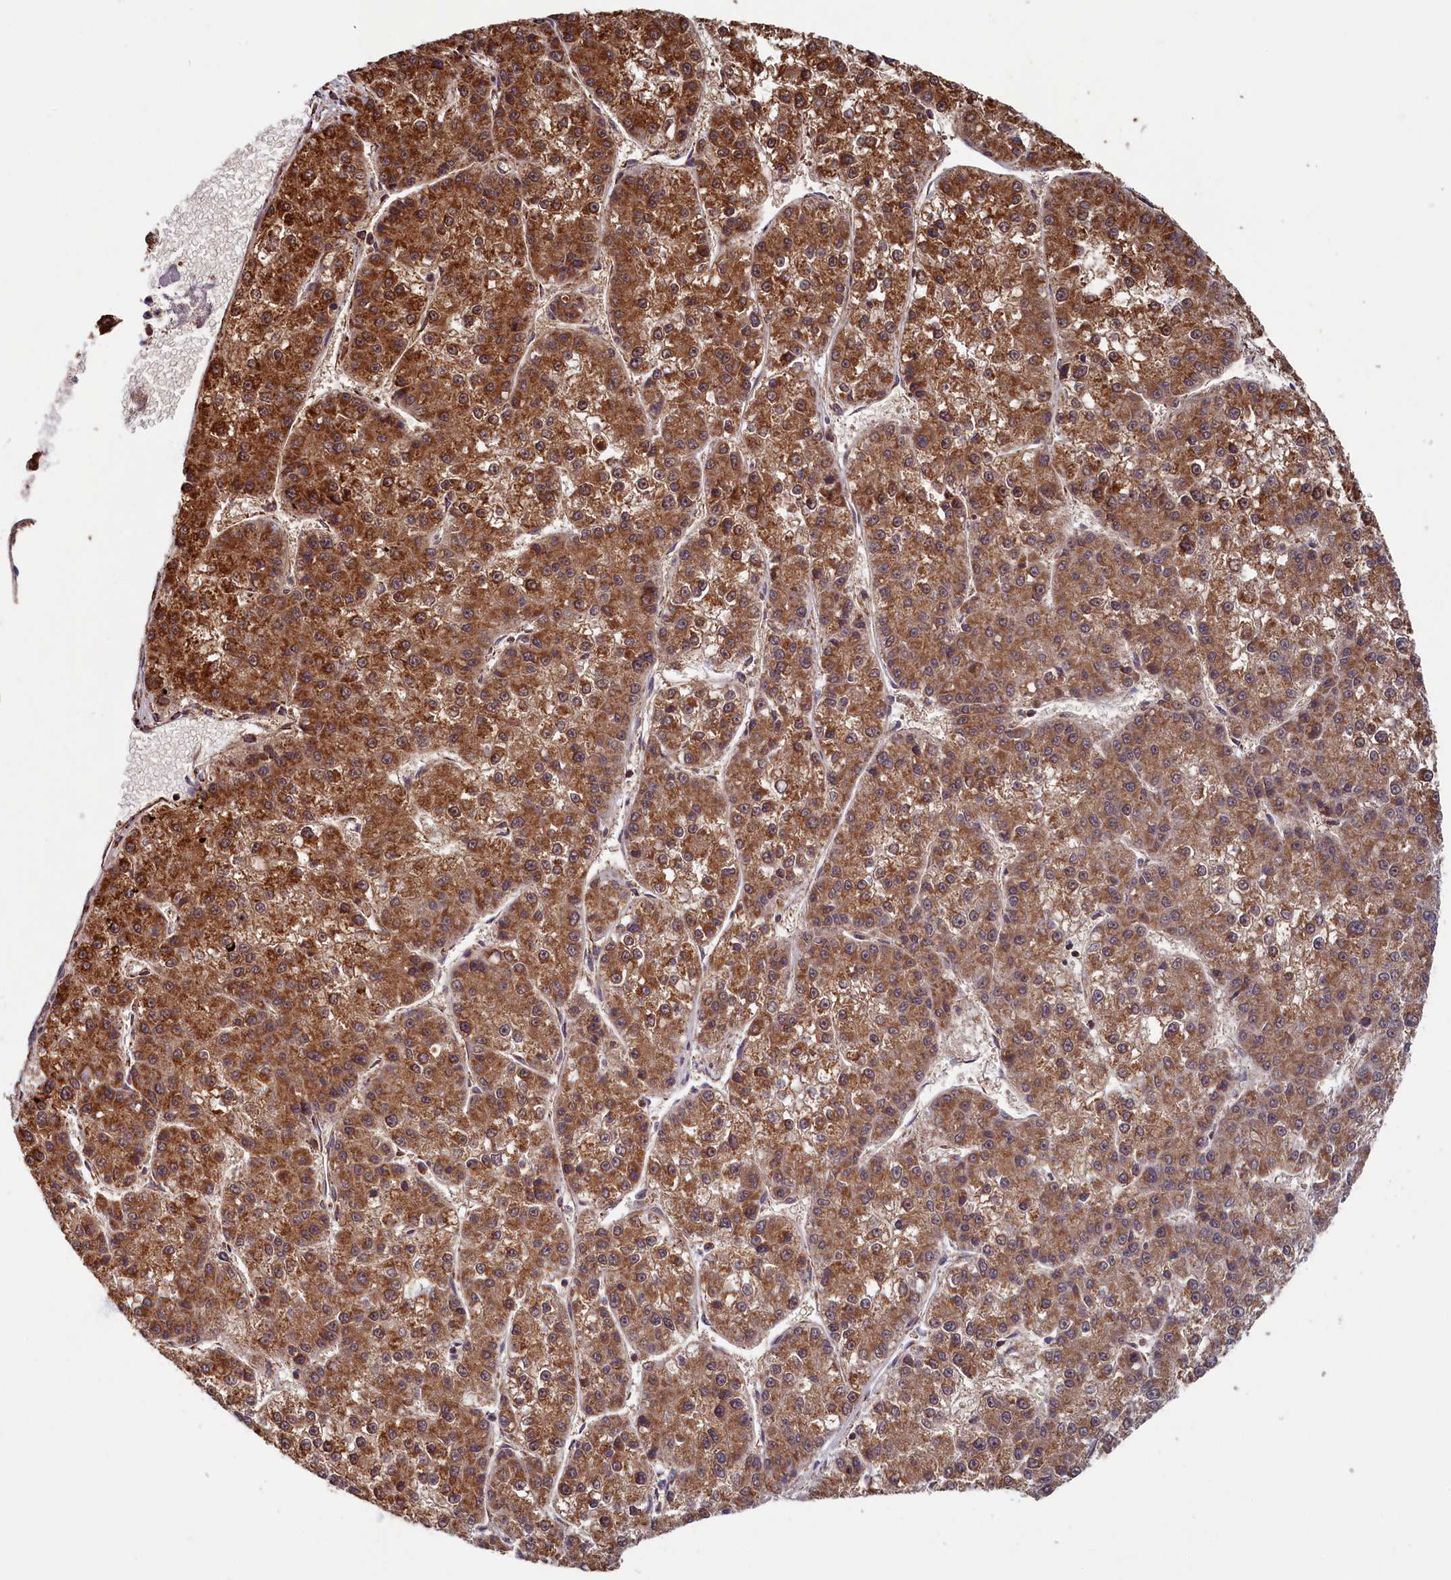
{"staining": {"intensity": "strong", "quantity": ">75%", "location": "cytoplasmic/membranous"}, "tissue": "liver cancer", "cell_type": "Tumor cells", "image_type": "cancer", "snomed": [{"axis": "morphology", "description": "Carcinoma, Hepatocellular, NOS"}, {"axis": "topography", "description": "Liver"}], "caption": "An IHC photomicrograph of tumor tissue is shown. Protein staining in brown labels strong cytoplasmic/membranous positivity in hepatocellular carcinoma (liver) within tumor cells.", "gene": "SPR", "patient": {"sex": "female", "age": 73}}